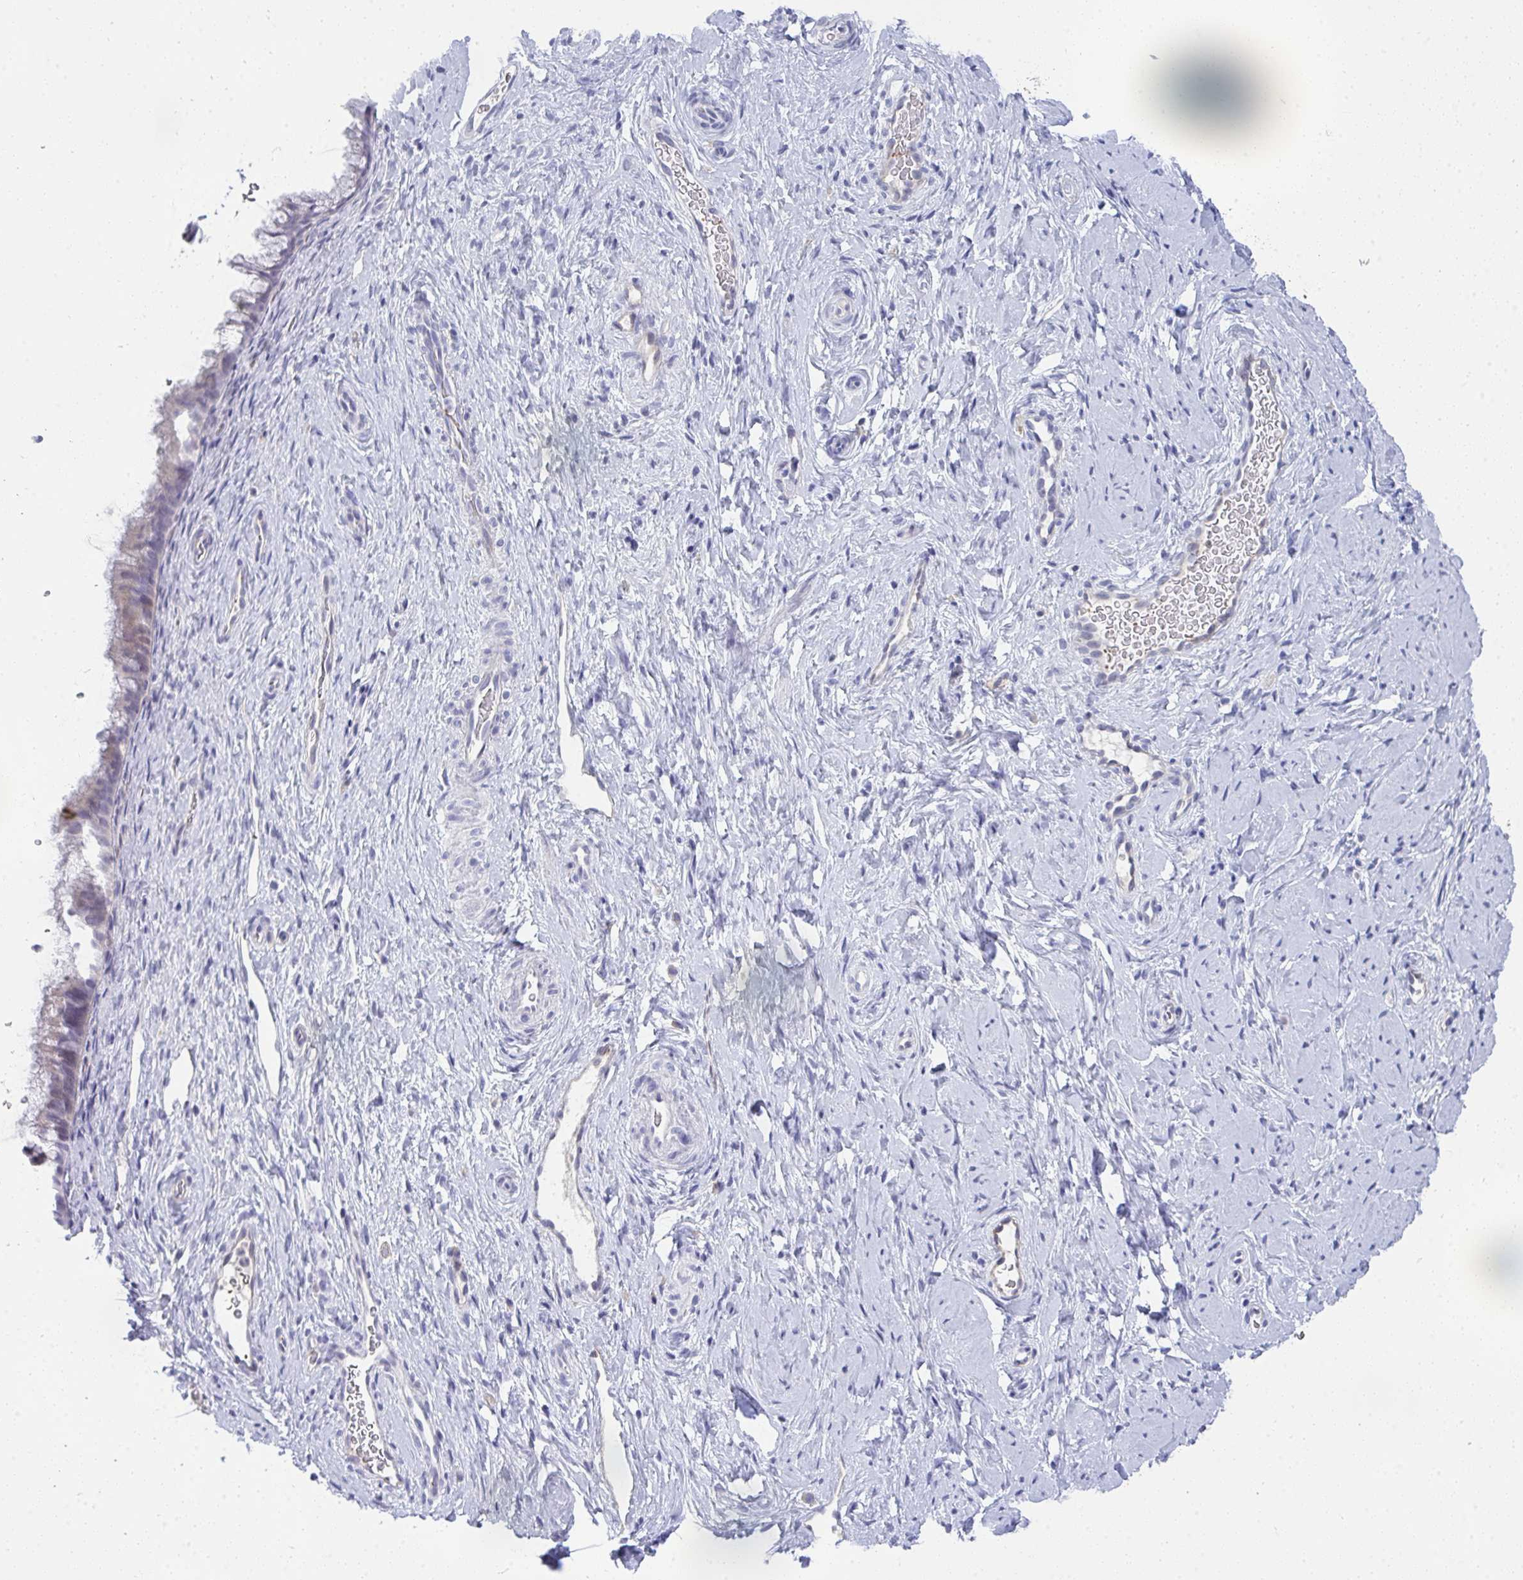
{"staining": {"intensity": "negative", "quantity": "none", "location": "none"}, "tissue": "cervix", "cell_type": "Glandular cells", "image_type": "normal", "snomed": [{"axis": "morphology", "description": "Normal tissue, NOS"}, {"axis": "topography", "description": "Cervix"}], "caption": "IHC photomicrograph of unremarkable cervix stained for a protein (brown), which shows no expression in glandular cells. (DAB (3,3'-diaminobenzidine) IHC with hematoxylin counter stain).", "gene": "TMEM82", "patient": {"sex": "female", "age": 34}}